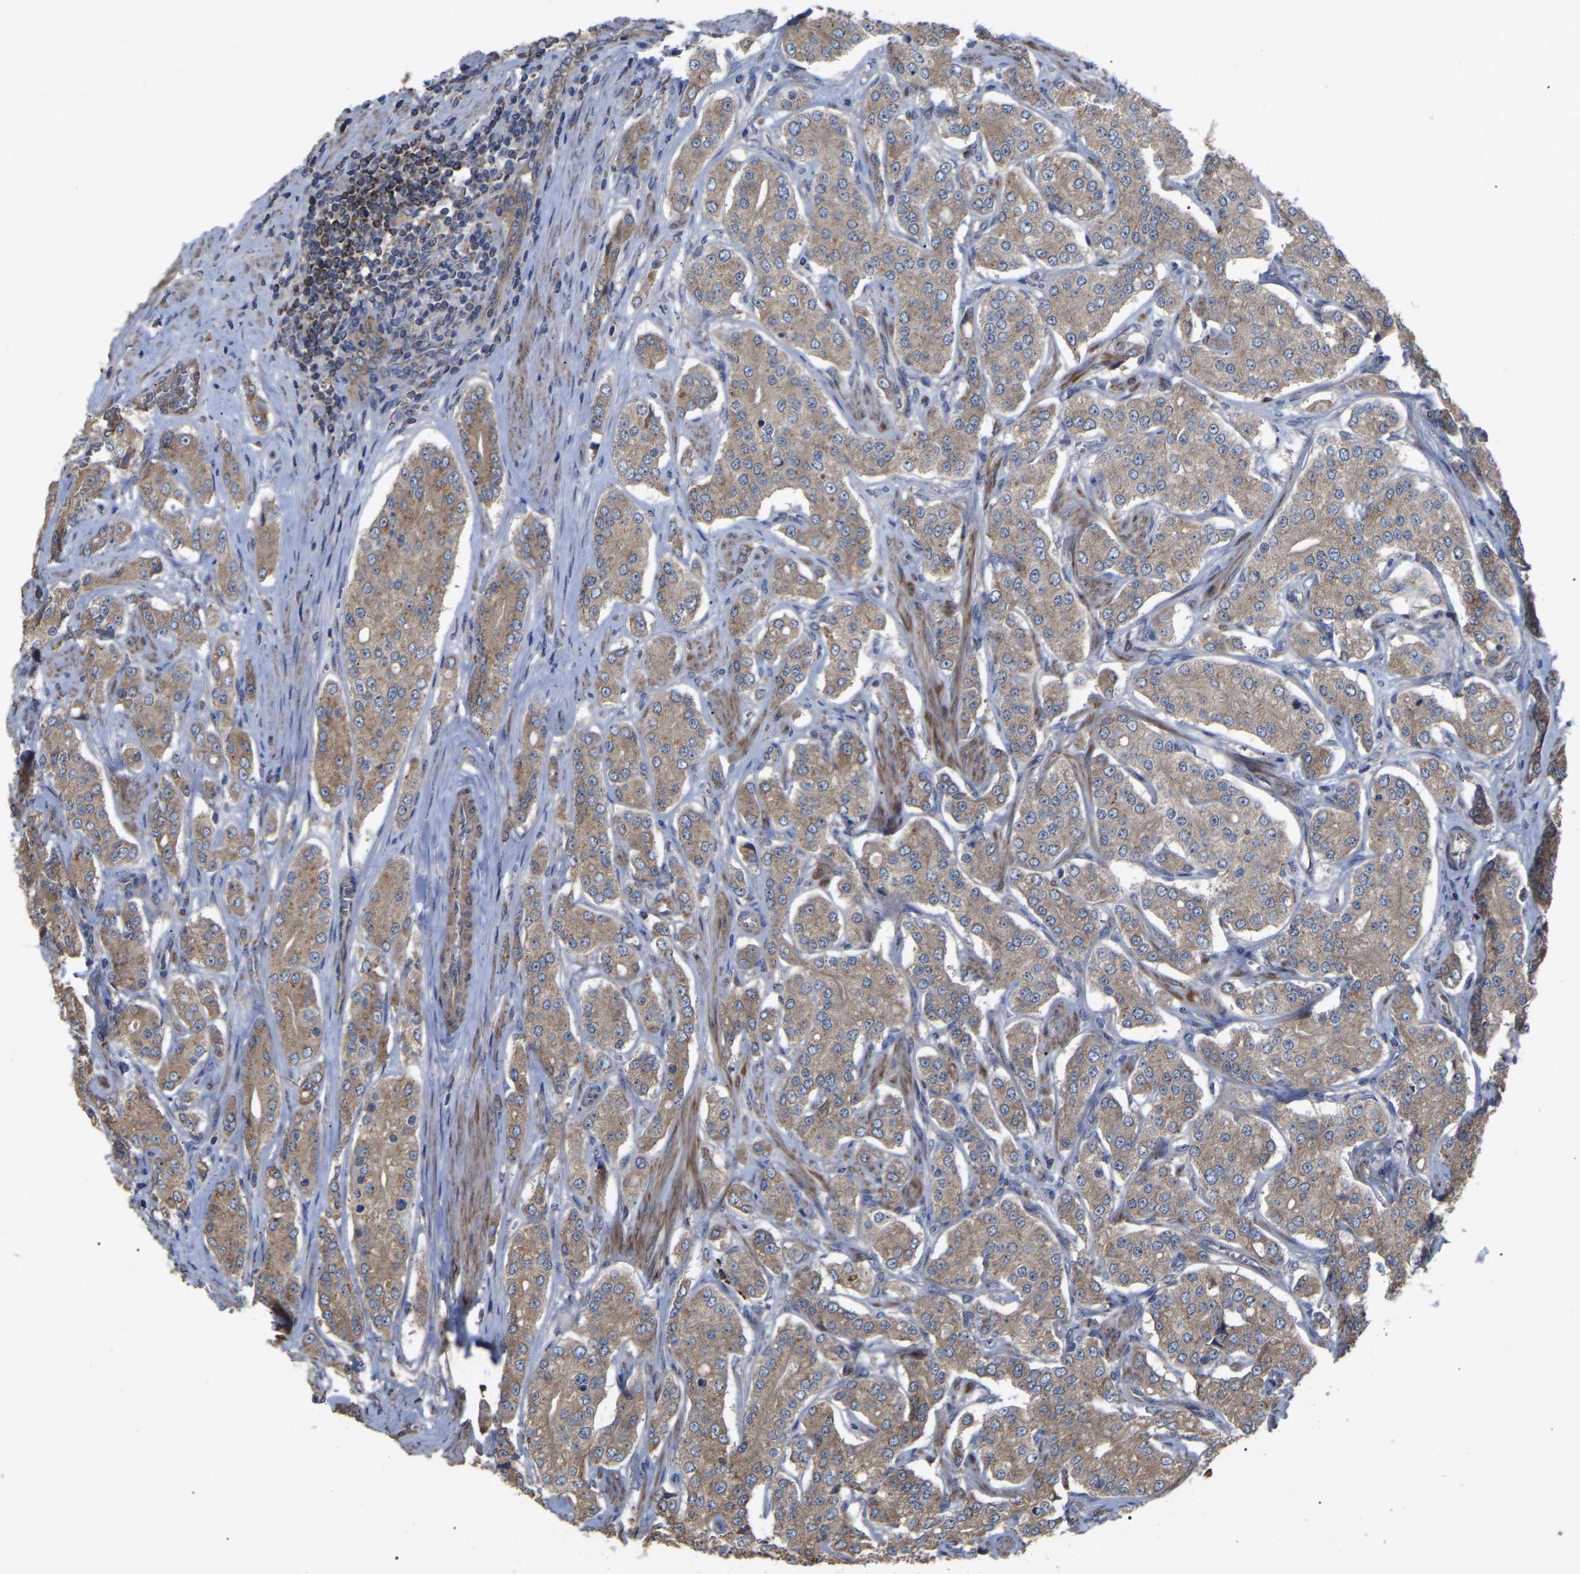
{"staining": {"intensity": "strong", "quantity": ">75%", "location": "cytoplasmic/membranous"}, "tissue": "prostate cancer", "cell_type": "Tumor cells", "image_type": "cancer", "snomed": [{"axis": "morphology", "description": "Adenocarcinoma, Low grade"}, {"axis": "topography", "description": "Prostate"}], "caption": "Protein expression analysis of low-grade adenocarcinoma (prostate) exhibits strong cytoplasmic/membranous positivity in about >75% of tumor cells.", "gene": "GCC1", "patient": {"sex": "male", "age": 69}}